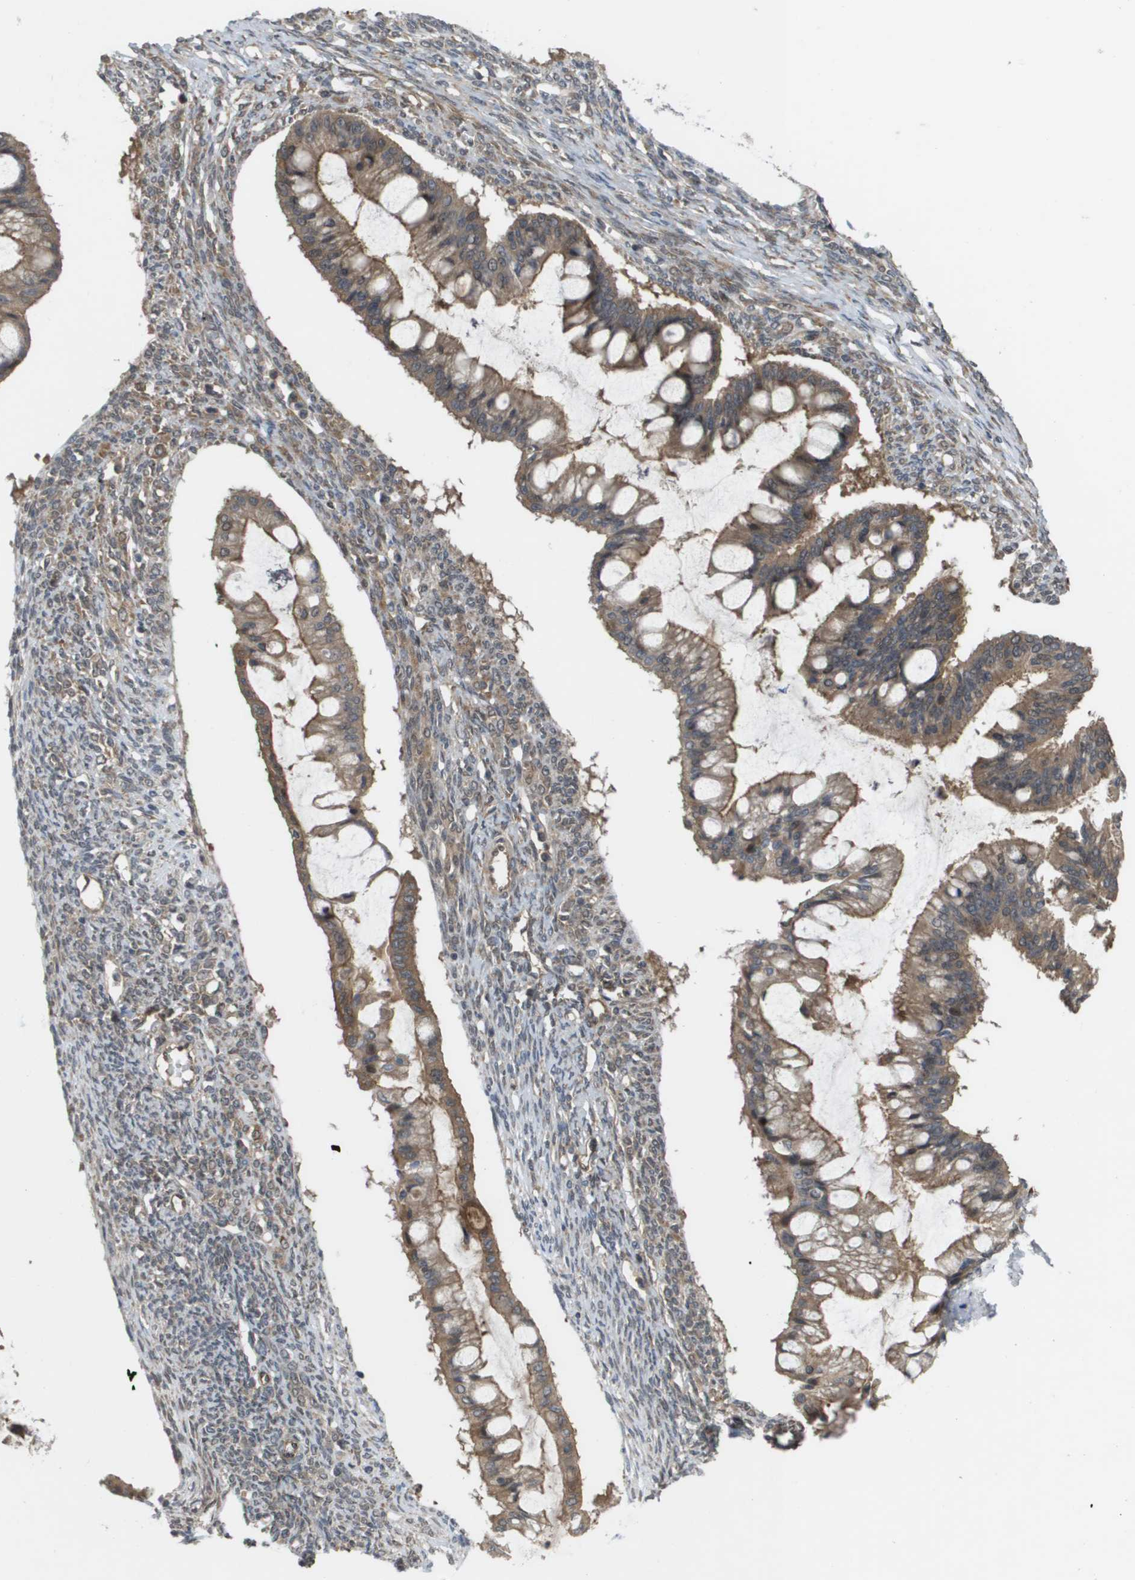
{"staining": {"intensity": "moderate", "quantity": ">75%", "location": "cytoplasmic/membranous"}, "tissue": "ovarian cancer", "cell_type": "Tumor cells", "image_type": "cancer", "snomed": [{"axis": "morphology", "description": "Cystadenocarcinoma, mucinous, NOS"}, {"axis": "topography", "description": "Ovary"}], "caption": "Protein staining demonstrates moderate cytoplasmic/membranous positivity in approximately >75% of tumor cells in ovarian cancer.", "gene": "CTPS2", "patient": {"sex": "female", "age": 73}}